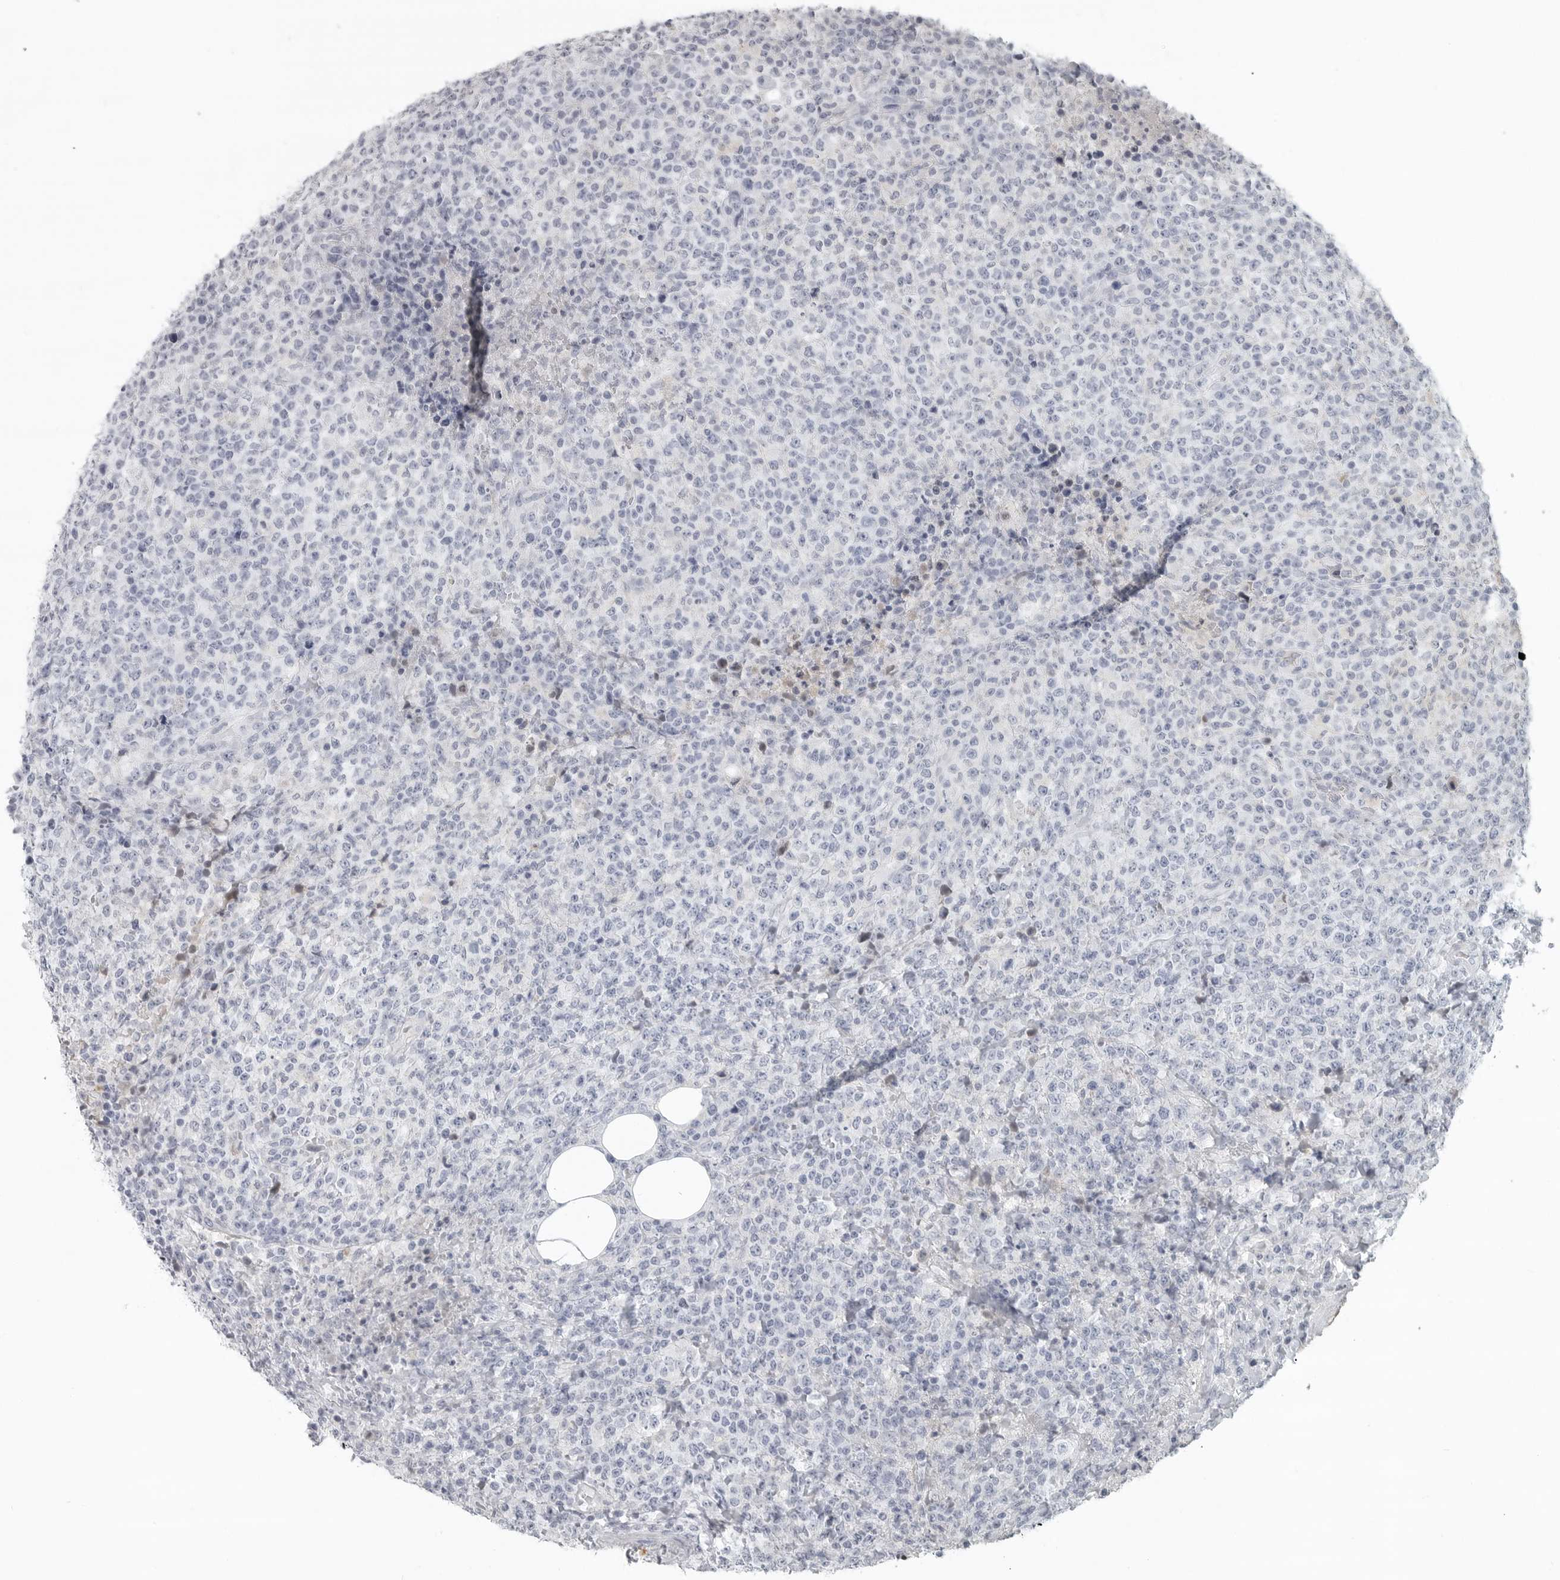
{"staining": {"intensity": "negative", "quantity": "none", "location": "none"}, "tissue": "lymphoma", "cell_type": "Tumor cells", "image_type": "cancer", "snomed": [{"axis": "morphology", "description": "Malignant lymphoma, non-Hodgkin's type, High grade"}, {"axis": "topography", "description": "Lymph node"}], "caption": "Immunohistochemistry (IHC) of lymphoma exhibits no expression in tumor cells.", "gene": "LY6D", "patient": {"sex": "male", "age": 13}}